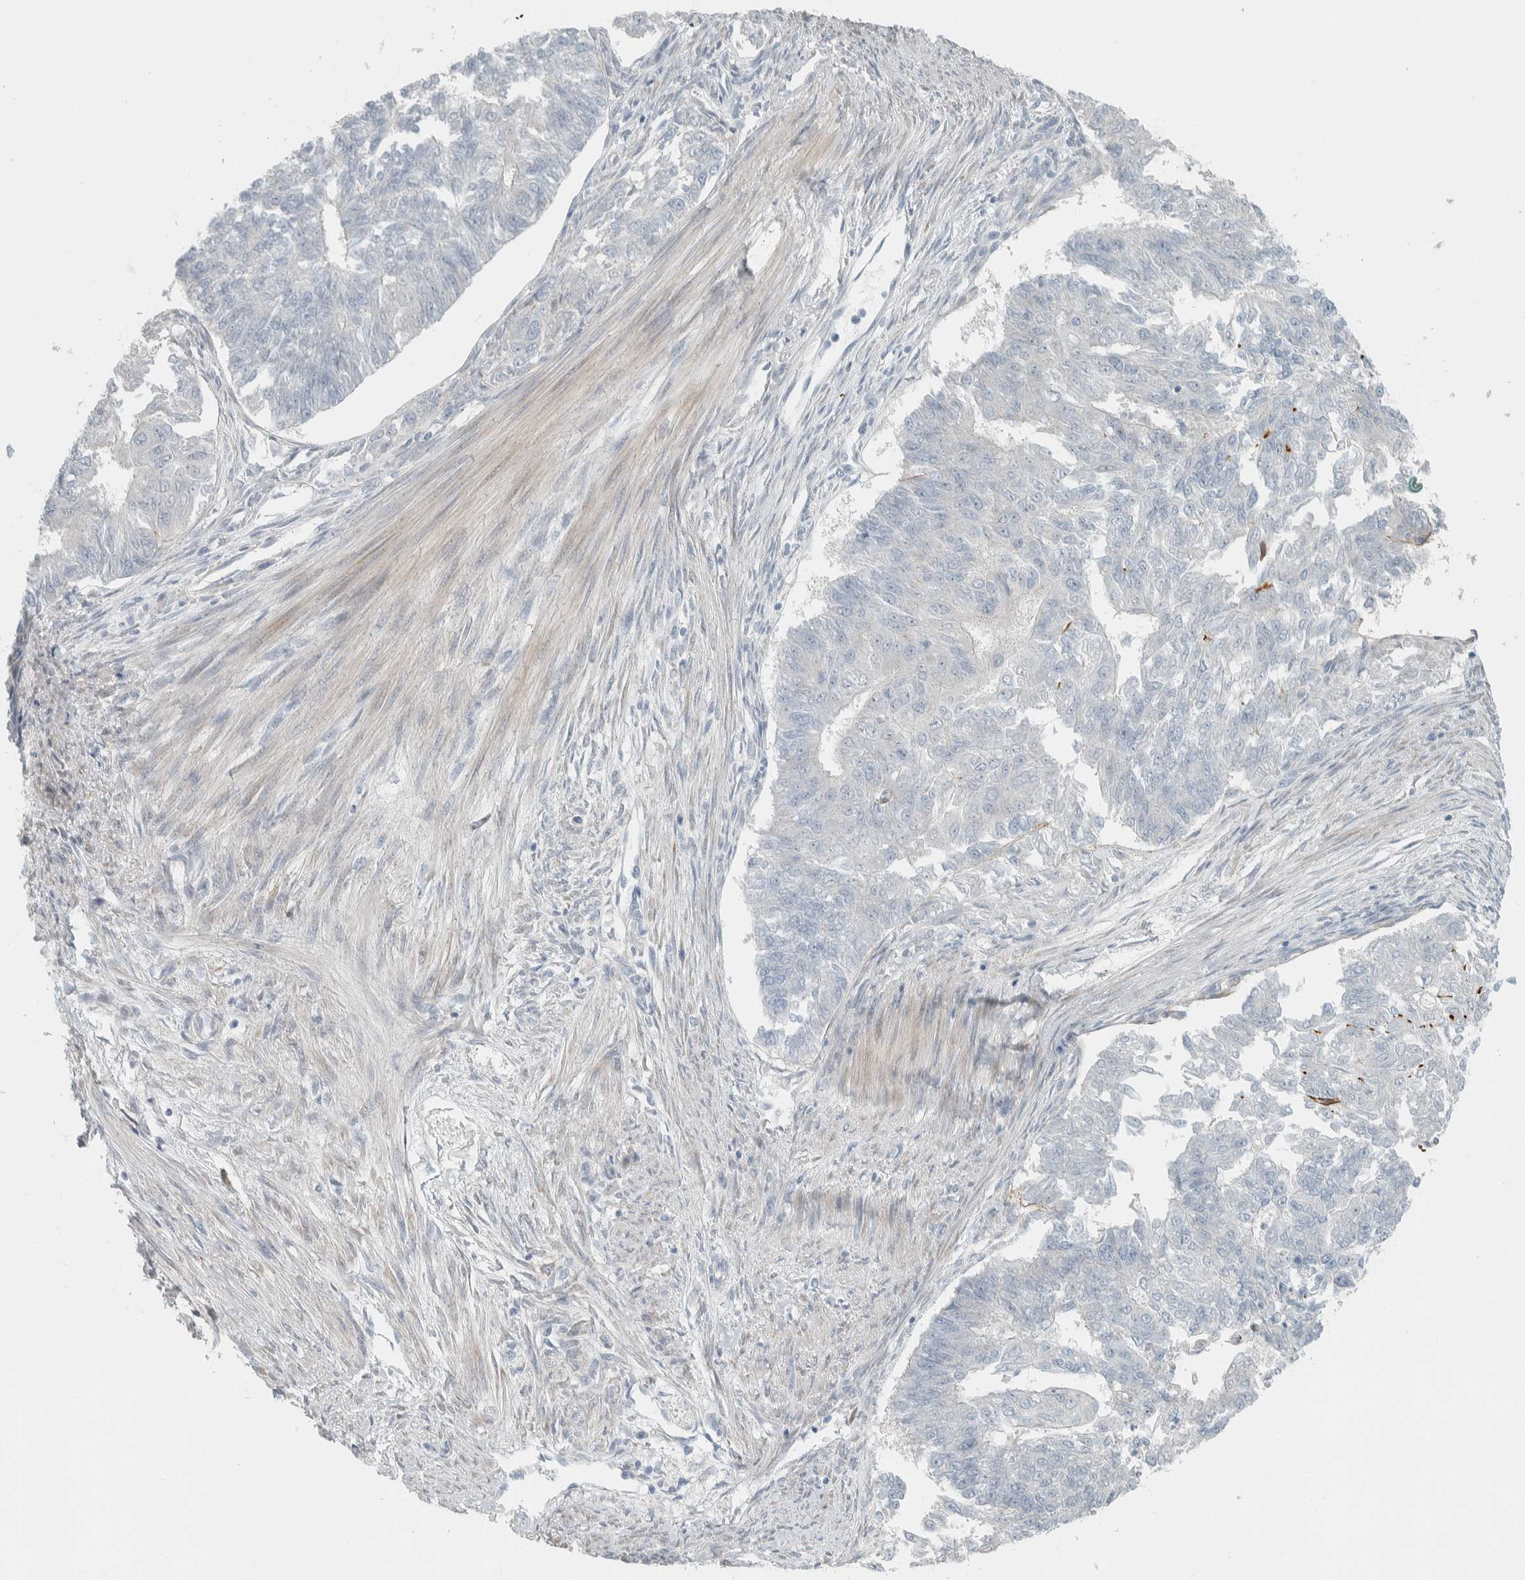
{"staining": {"intensity": "negative", "quantity": "none", "location": "none"}, "tissue": "endometrial cancer", "cell_type": "Tumor cells", "image_type": "cancer", "snomed": [{"axis": "morphology", "description": "Adenocarcinoma, NOS"}, {"axis": "topography", "description": "Endometrium"}], "caption": "Image shows no protein staining in tumor cells of endometrial adenocarcinoma tissue.", "gene": "HGS", "patient": {"sex": "female", "age": 32}}